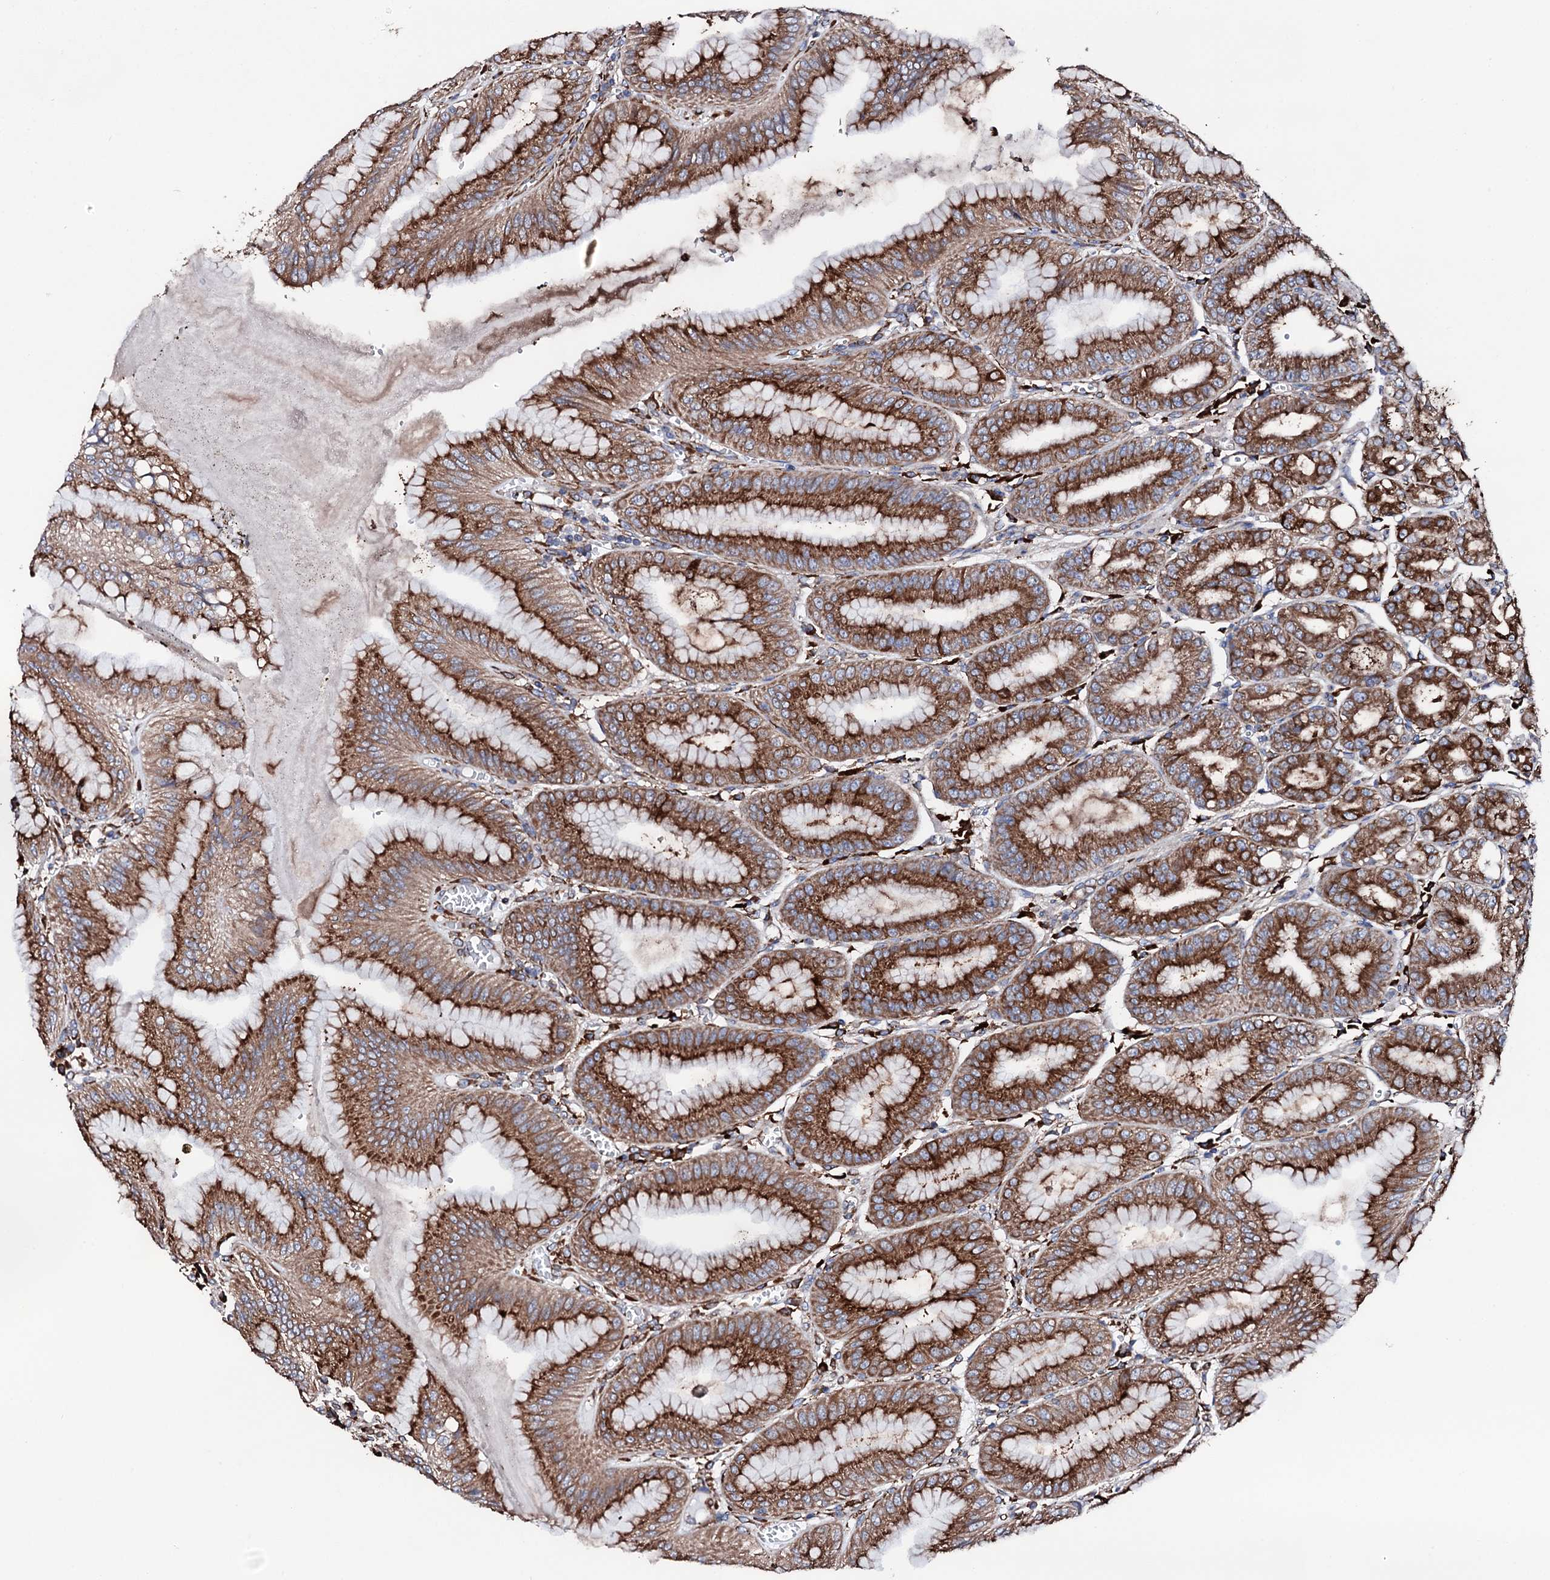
{"staining": {"intensity": "strong", "quantity": ">75%", "location": "cytoplasmic/membranous"}, "tissue": "stomach", "cell_type": "Glandular cells", "image_type": "normal", "snomed": [{"axis": "morphology", "description": "Normal tissue, NOS"}, {"axis": "topography", "description": "Stomach, lower"}], "caption": "Brown immunohistochemical staining in unremarkable human stomach exhibits strong cytoplasmic/membranous expression in approximately >75% of glandular cells. (brown staining indicates protein expression, while blue staining denotes nuclei).", "gene": "AMDHD1", "patient": {"sex": "male", "age": 71}}